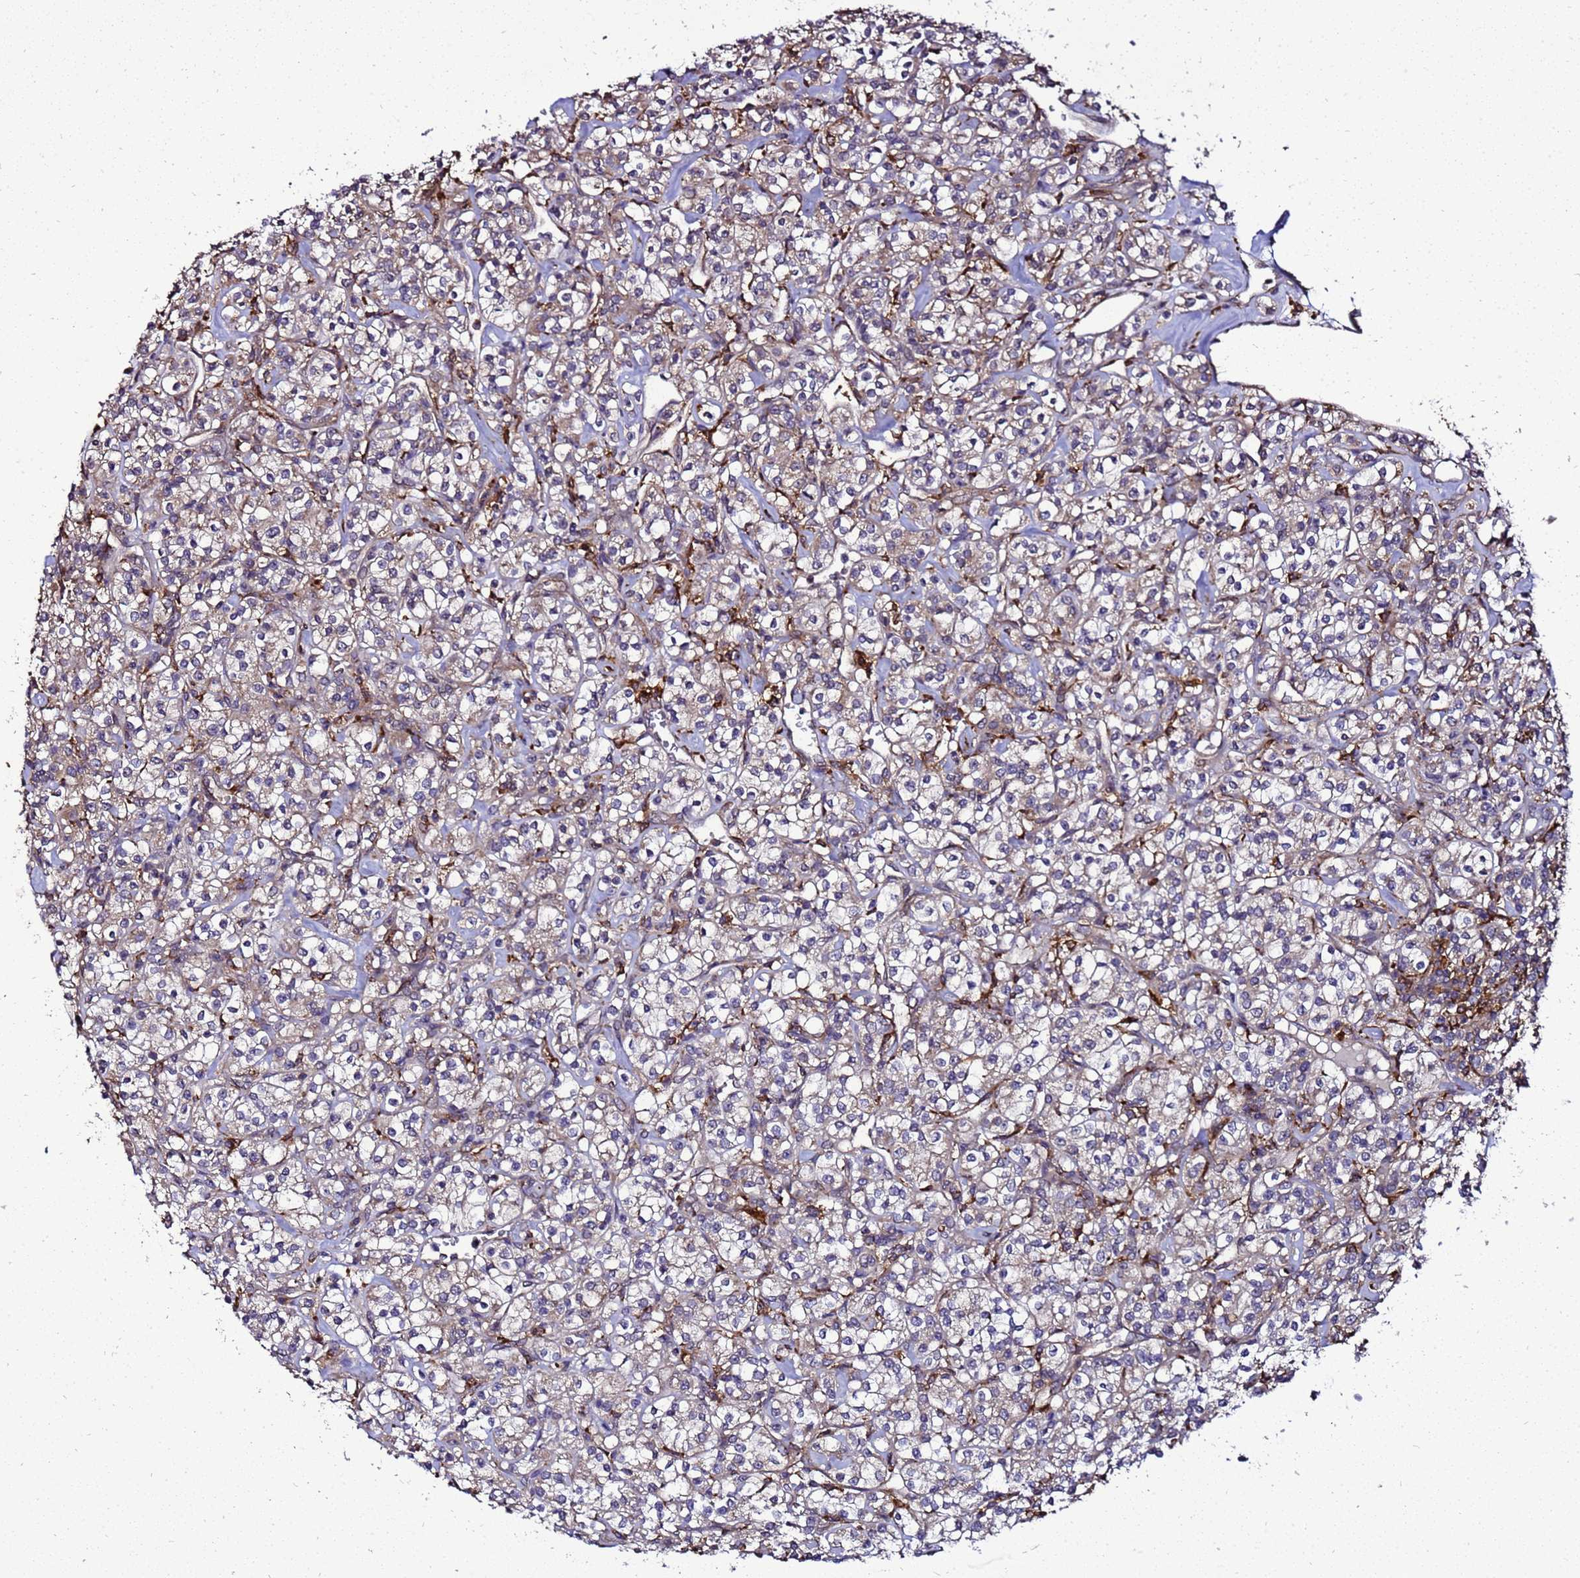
{"staining": {"intensity": "weak", "quantity": "25%-75%", "location": "cytoplasmic/membranous"}, "tissue": "renal cancer", "cell_type": "Tumor cells", "image_type": "cancer", "snomed": [{"axis": "morphology", "description": "Adenocarcinoma, NOS"}, {"axis": "topography", "description": "Kidney"}], "caption": "Adenocarcinoma (renal) stained with a protein marker exhibits weak staining in tumor cells.", "gene": "TRABD", "patient": {"sex": "male", "age": 77}}